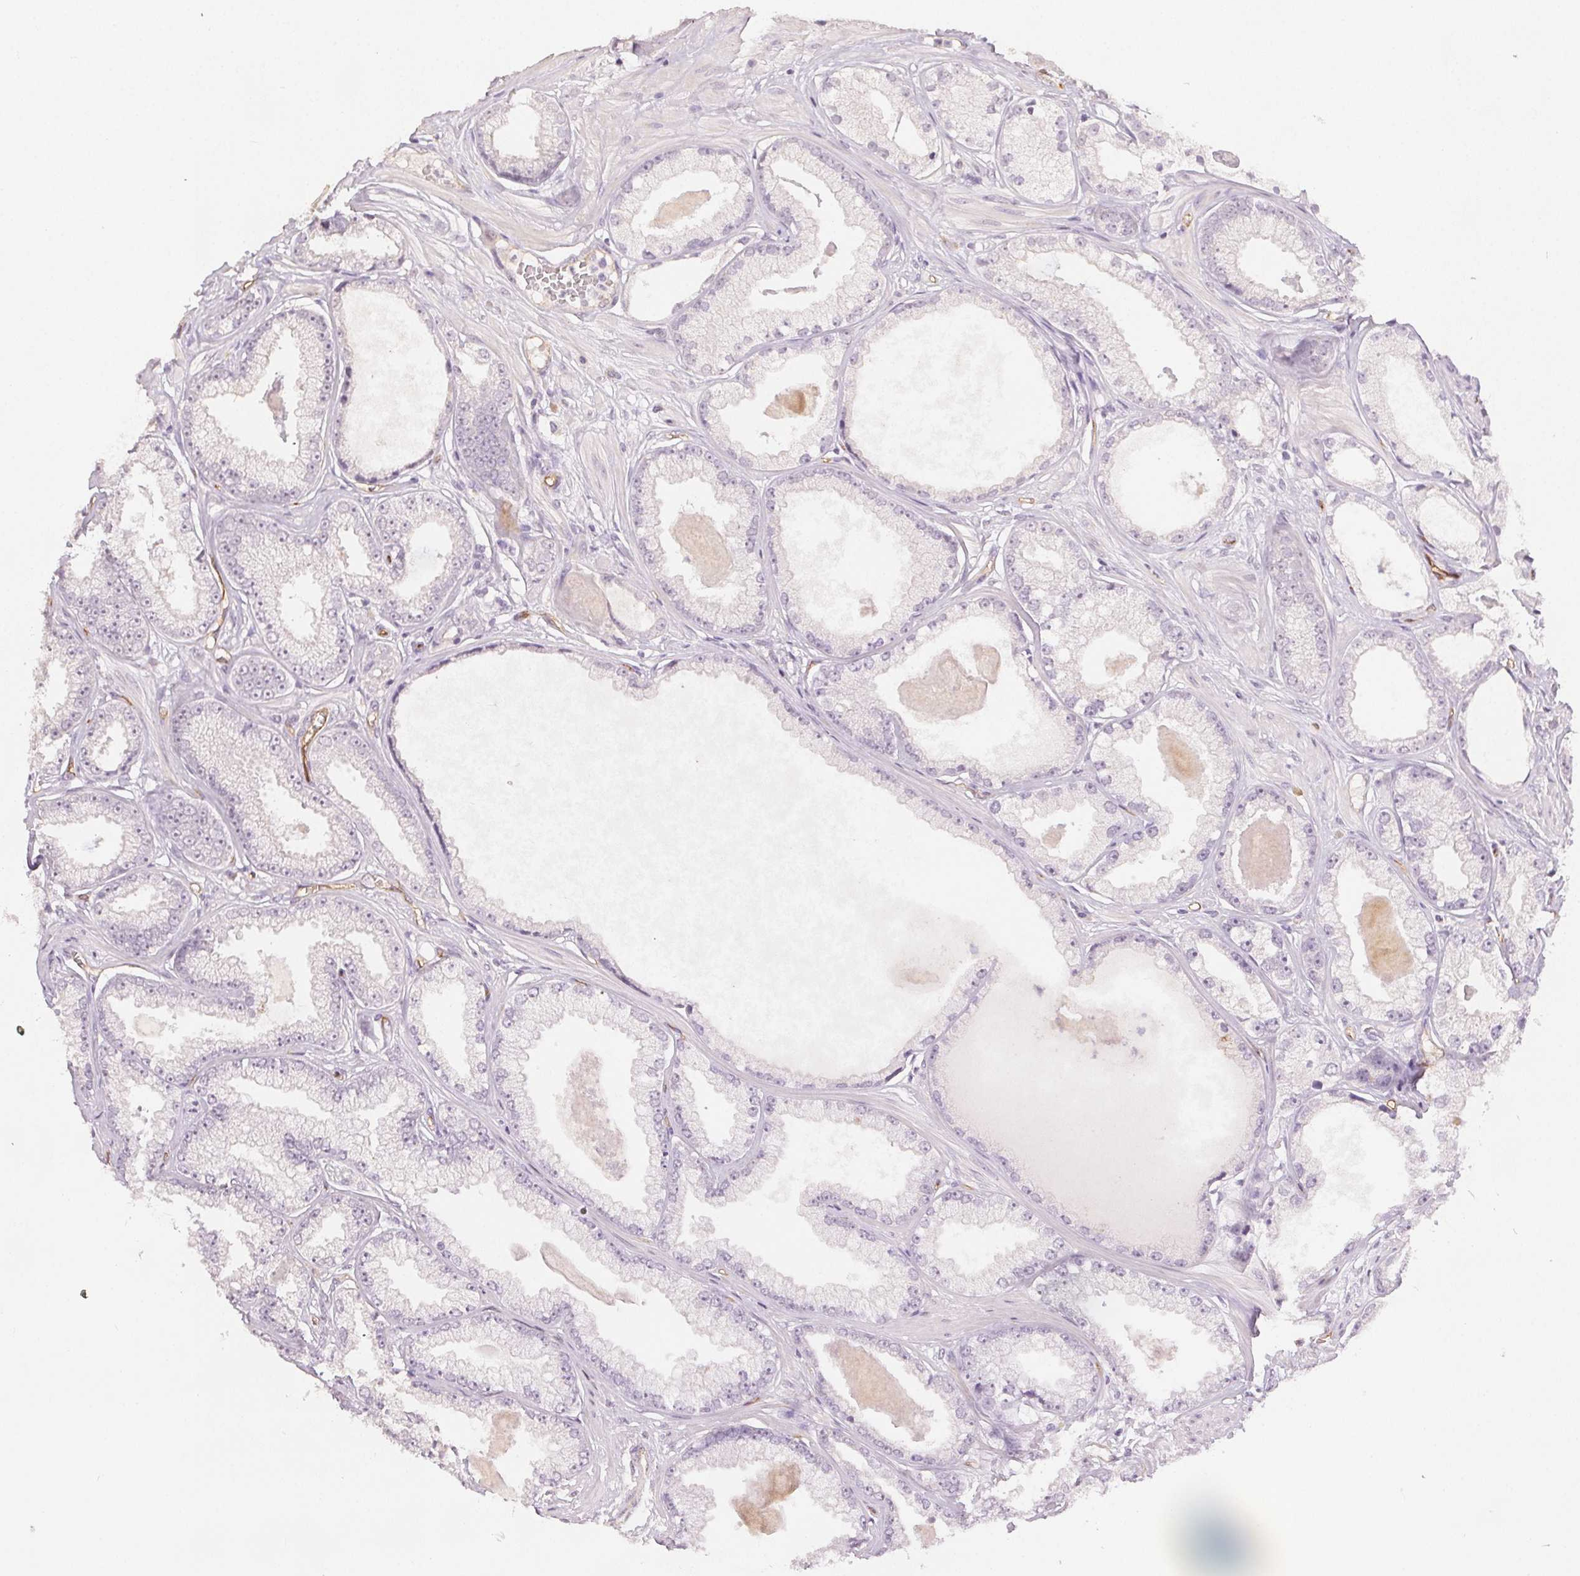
{"staining": {"intensity": "negative", "quantity": "none", "location": "none"}, "tissue": "prostate cancer", "cell_type": "Tumor cells", "image_type": "cancer", "snomed": [{"axis": "morphology", "description": "Adenocarcinoma, Low grade"}, {"axis": "topography", "description": "Prostate"}], "caption": "The micrograph shows no significant positivity in tumor cells of prostate cancer (adenocarcinoma (low-grade)).", "gene": "PODXL", "patient": {"sex": "male", "age": 64}}